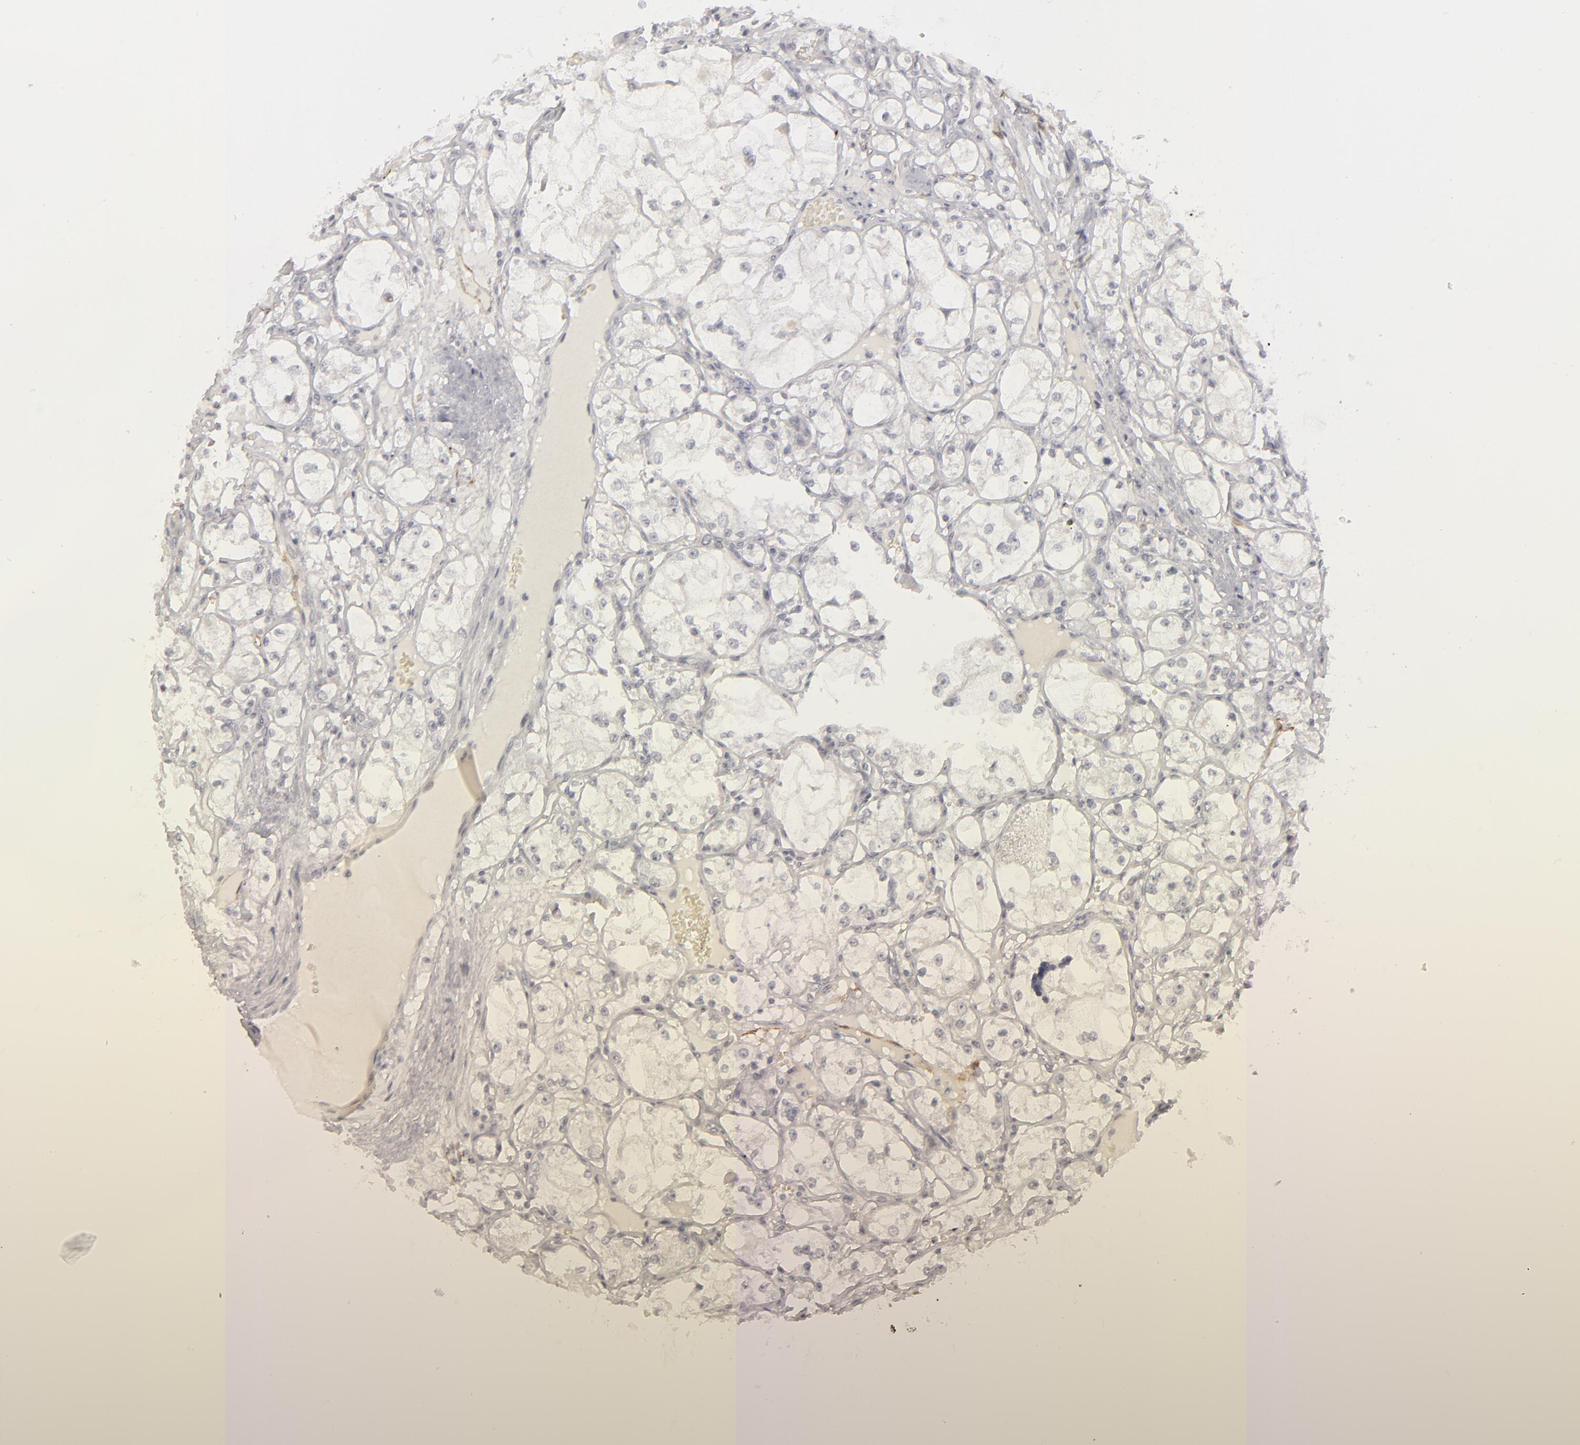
{"staining": {"intensity": "negative", "quantity": "none", "location": "none"}, "tissue": "renal cancer", "cell_type": "Tumor cells", "image_type": "cancer", "snomed": [{"axis": "morphology", "description": "Adenocarcinoma, NOS"}, {"axis": "topography", "description": "Kidney"}], "caption": "Micrograph shows no protein expression in tumor cells of renal cancer (adenocarcinoma) tissue. (Stains: DAB (3,3'-diaminobenzidine) immunohistochemistry with hematoxylin counter stain, Microscopy: brightfield microscopy at high magnification).", "gene": "KIAA1210", "patient": {"sex": "male", "age": 61}}